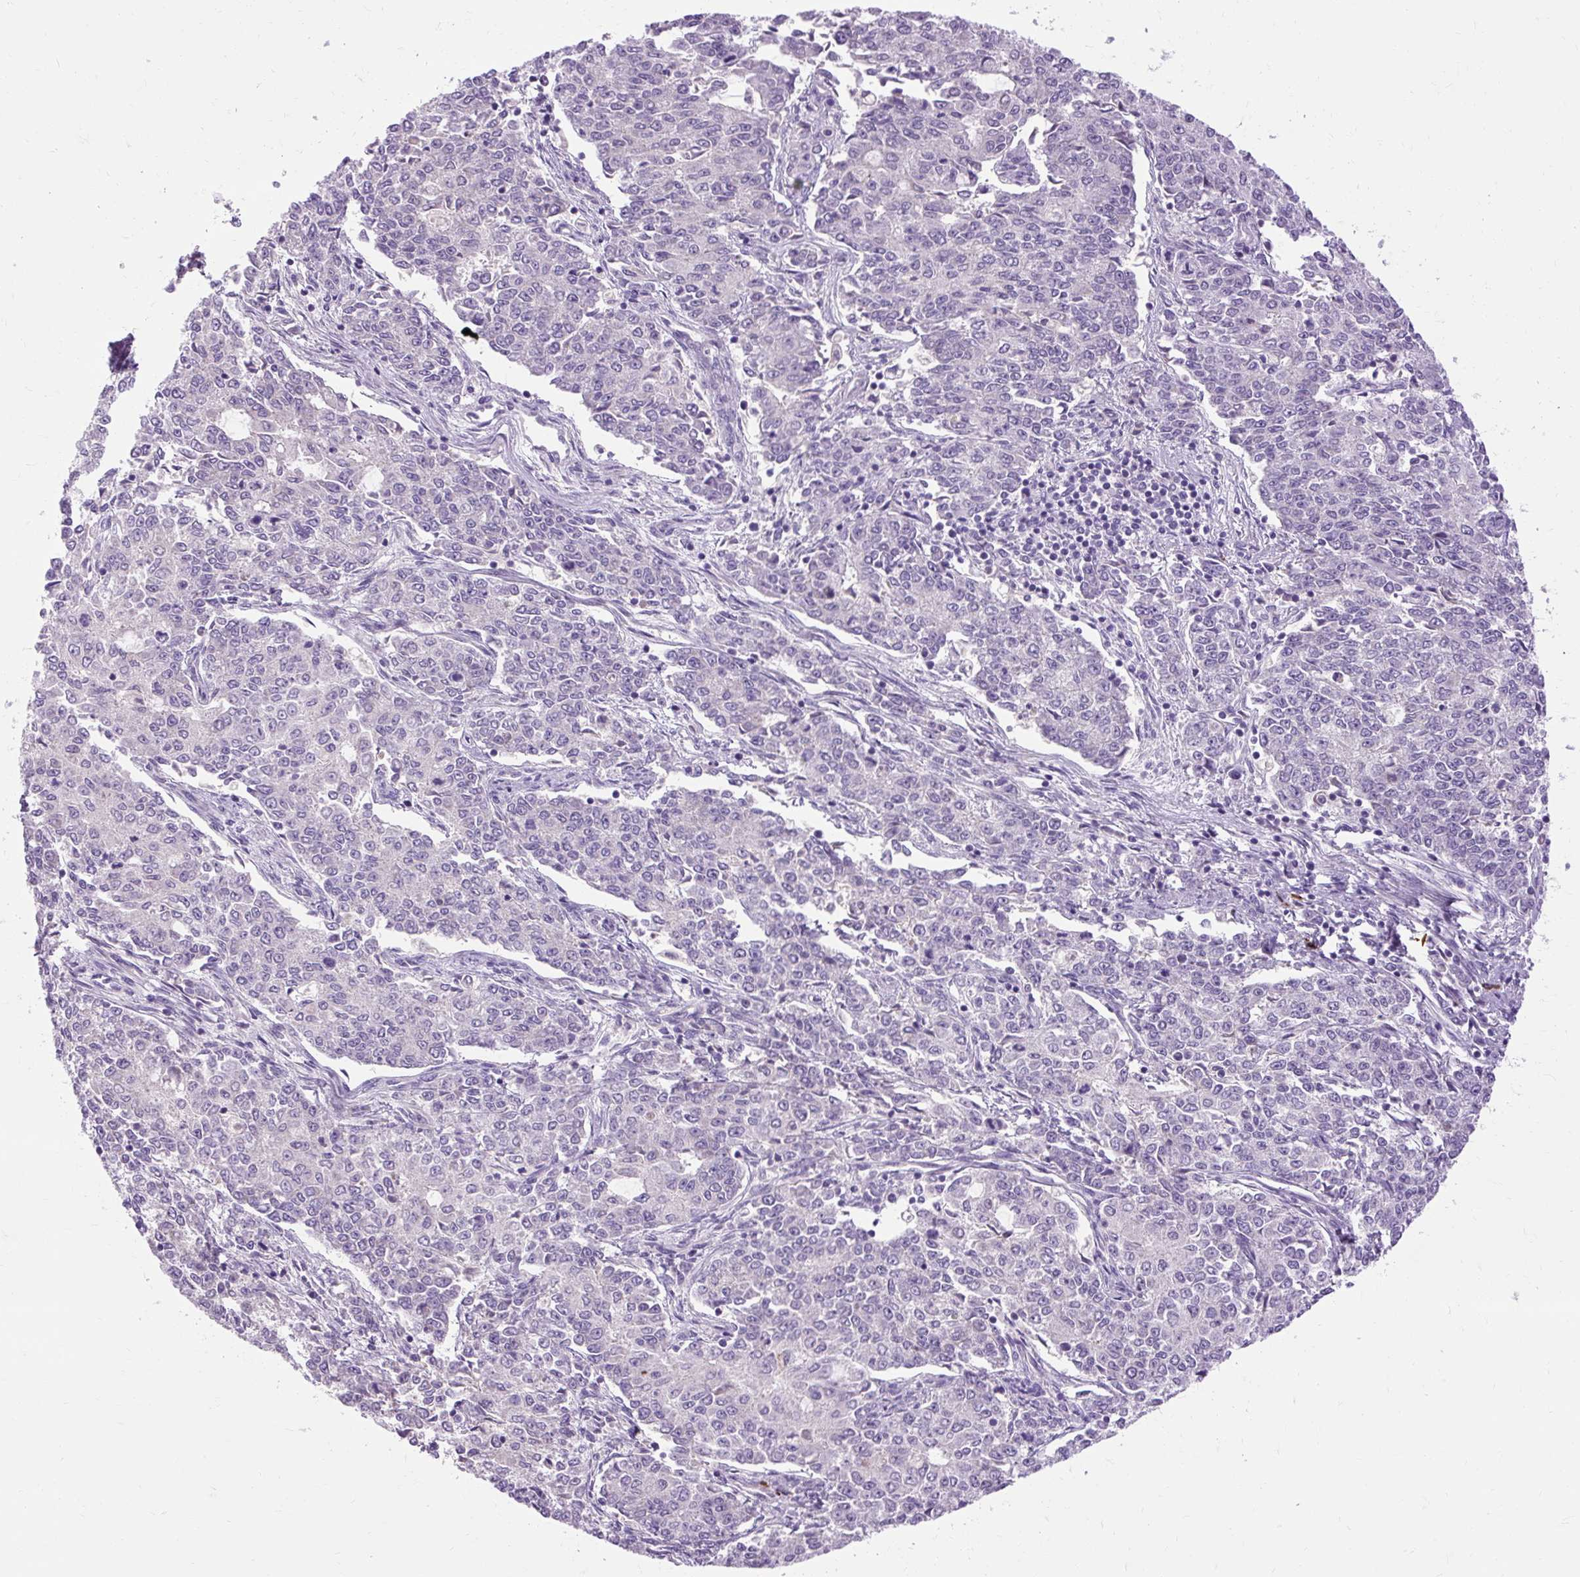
{"staining": {"intensity": "negative", "quantity": "none", "location": "none"}, "tissue": "endometrial cancer", "cell_type": "Tumor cells", "image_type": "cancer", "snomed": [{"axis": "morphology", "description": "Adenocarcinoma, NOS"}, {"axis": "topography", "description": "Endometrium"}], "caption": "Tumor cells show no significant protein expression in endometrial cancer.", "gene": "ARRDC2", "patient": {"sex": "female", "age": 50}}